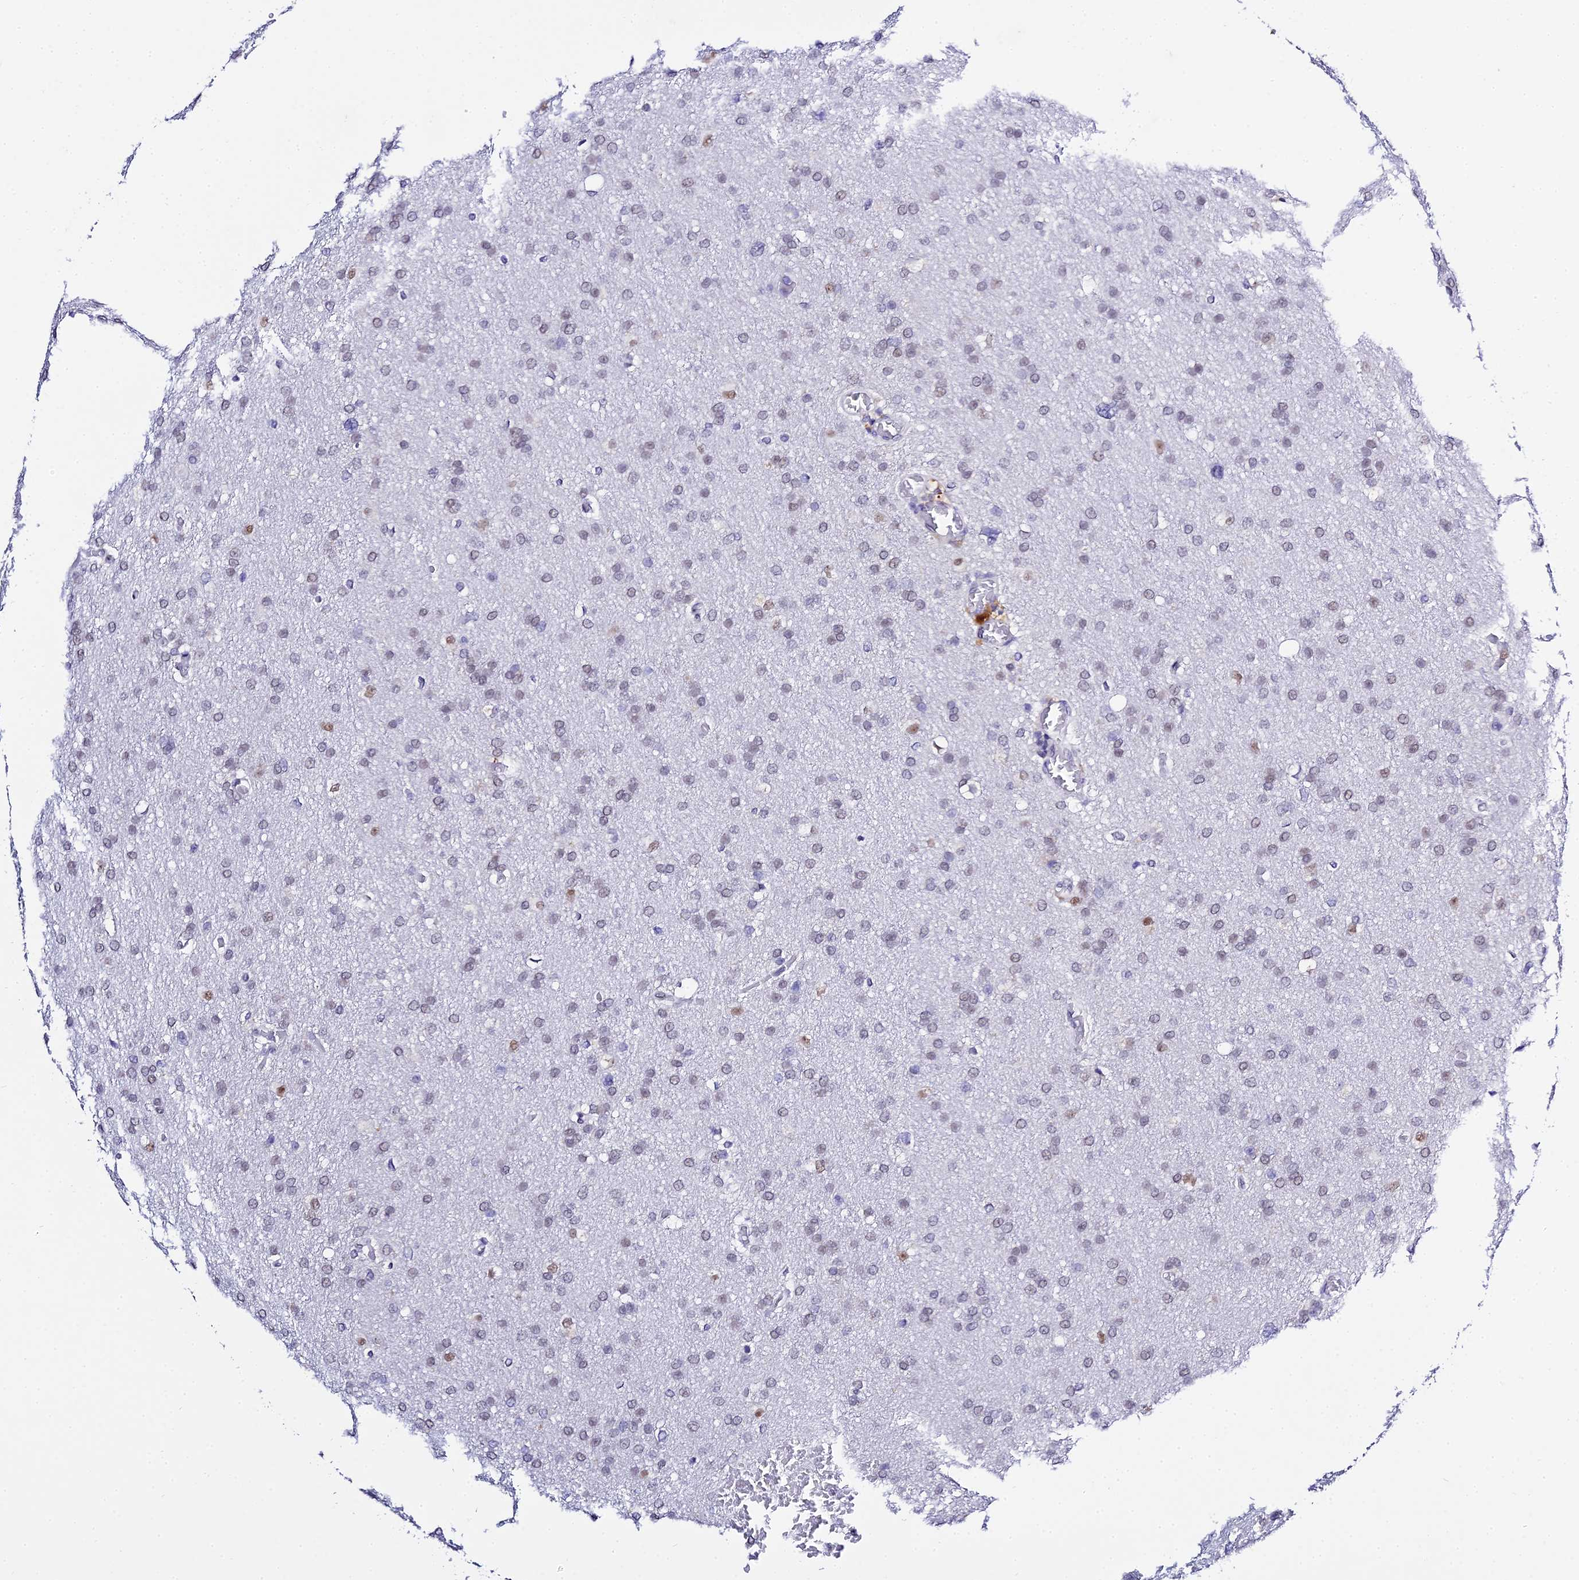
{"staining": {"intensity": "negative", "quantity": "none", "location": "none"}, "tissue": "glioma", "cell_type": "Tumor cells", "image_type": "cancer", "snomed": [{"axis": "morphology", "description": "Glioma, malignant, High grade"}, {"axis": "topography", "description": "Cerebral cortex"}], "caption": "Immunohistochemistry image of neoplastic tissue: human high-grade glioma (malignant) stained with DAB (3,3'-diaminobenzidine) demonstrates no significant protein staining in tumor cells.", "gene": "POFUT2", "patient": {"sex": "female", "age": 36}}